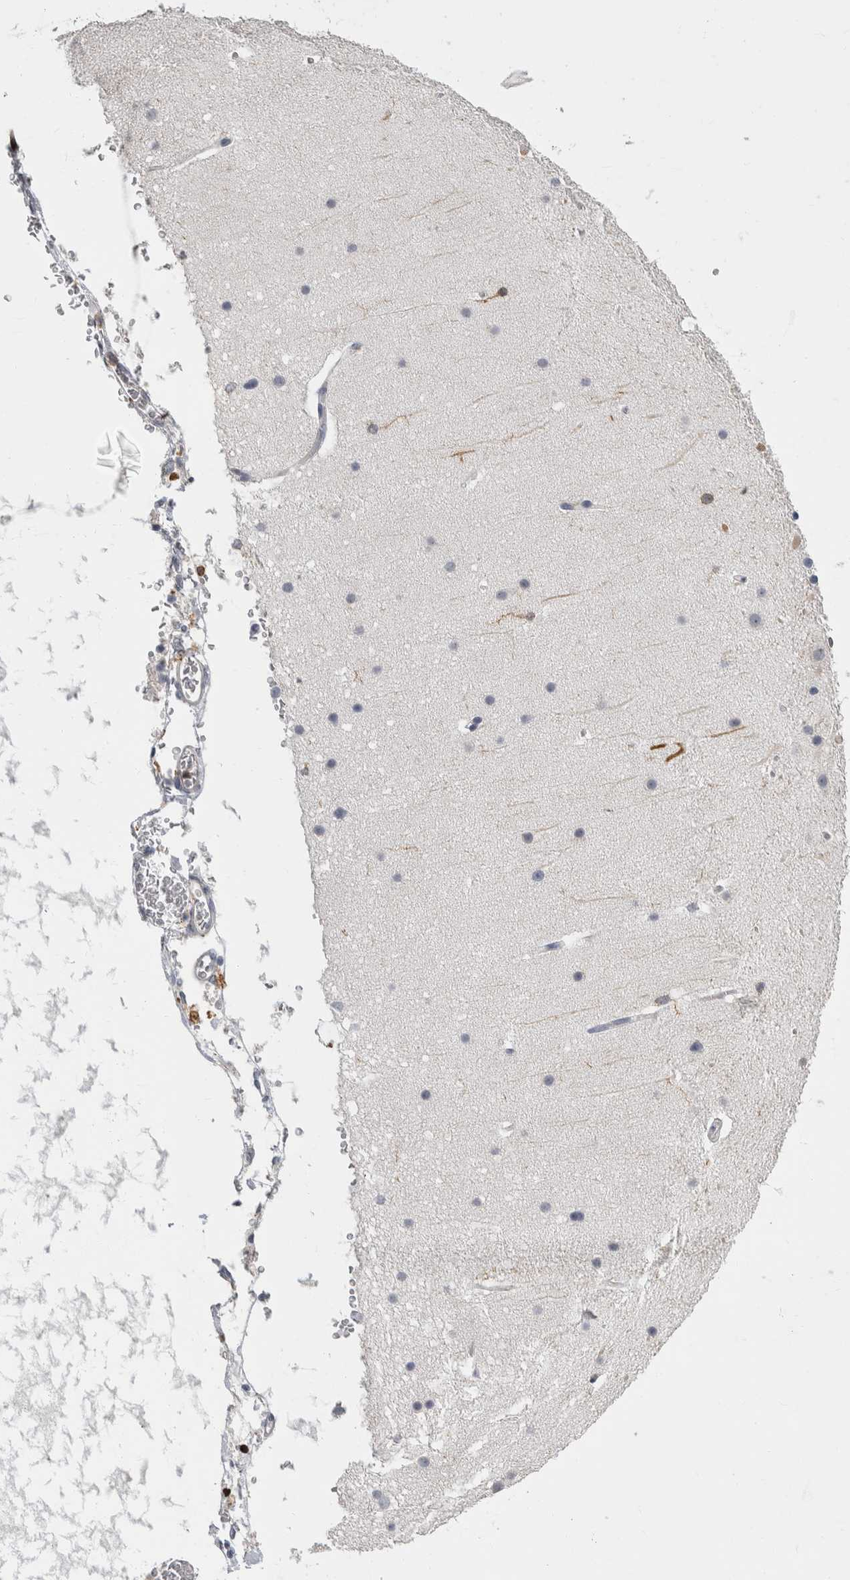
{"staining": {"intensity": "negative", "quantity": "none", "location": "none"}, "tissue": "cerebellum", "cell_type": "Cells in granular layer", "image_type": "normal", "snomed": [{"axis": "morphology", "description": "Normal tissue, NOS"}, {"axis": "topography", "description": "Cerebellum"}], "caption": "Immunohistochemistry of normal cerebellum displays no positivity in cells in granular layer.", "gene": "CEP295NL", "patient": {"sex": "male", "age": 57}}